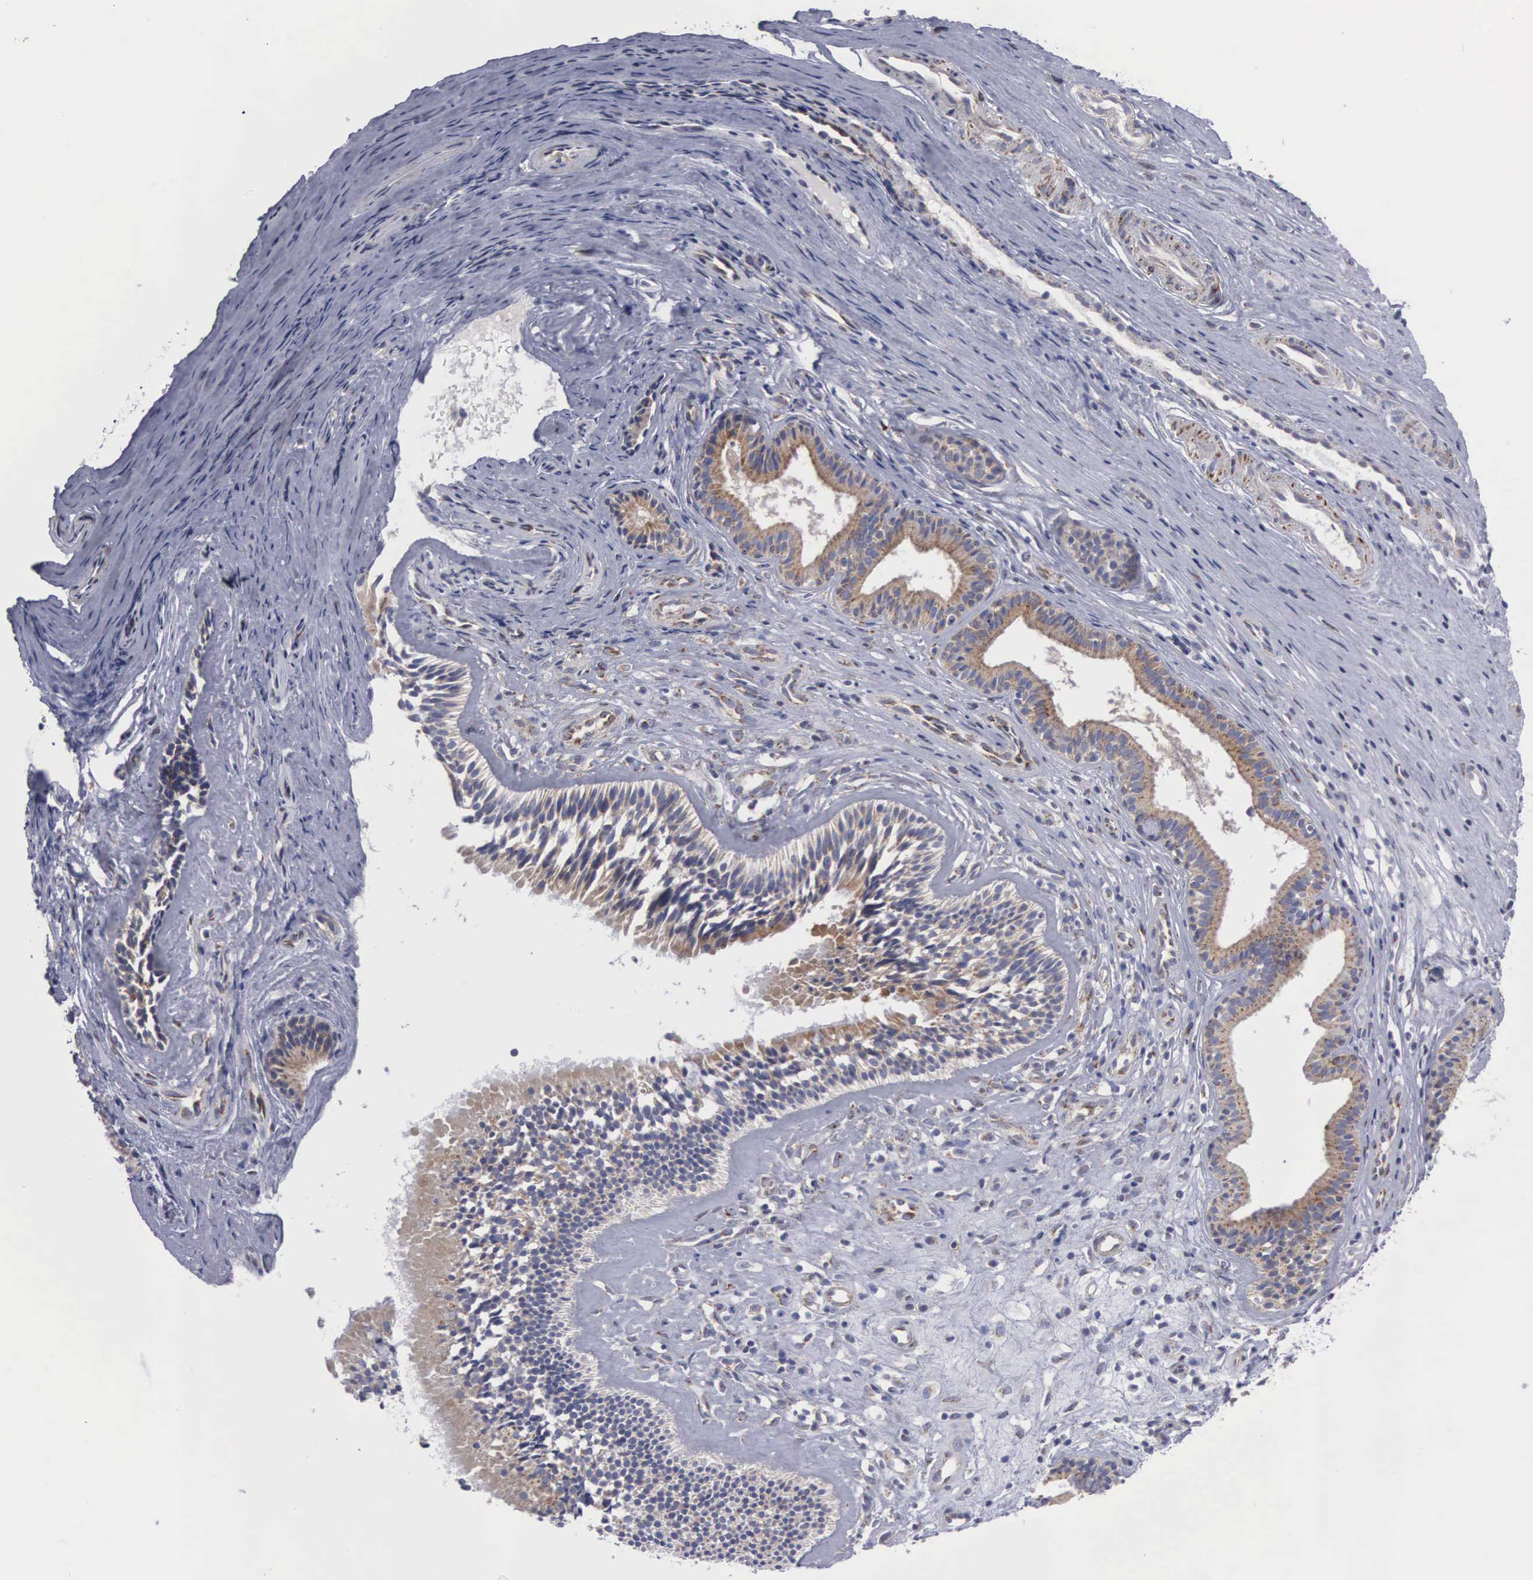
{"staining": {"intensity": "moderate", "quantity": "25%-75%", "location": "cytoplasmic/membranous"}, "tissue": "nasopharynx", "cell_type": "Respiratory epithelial cells", "image_type": "normal", "snomed": [{"axis": "morphology", "description": "Normal tissue, NOS"}, {"axis": "topography", "description": "Nasopharynx"}], "caption": "Protein staining reveals moderate cytoplasmic/membranous expression in about 25%-75% of respiratory epithelial cells in benign nasopharynx. (brown staining indicates protein expression, while blue staining denotes nuclei).", "gene": "APOOL", "patient": {"sex": "female", "age": 78}}